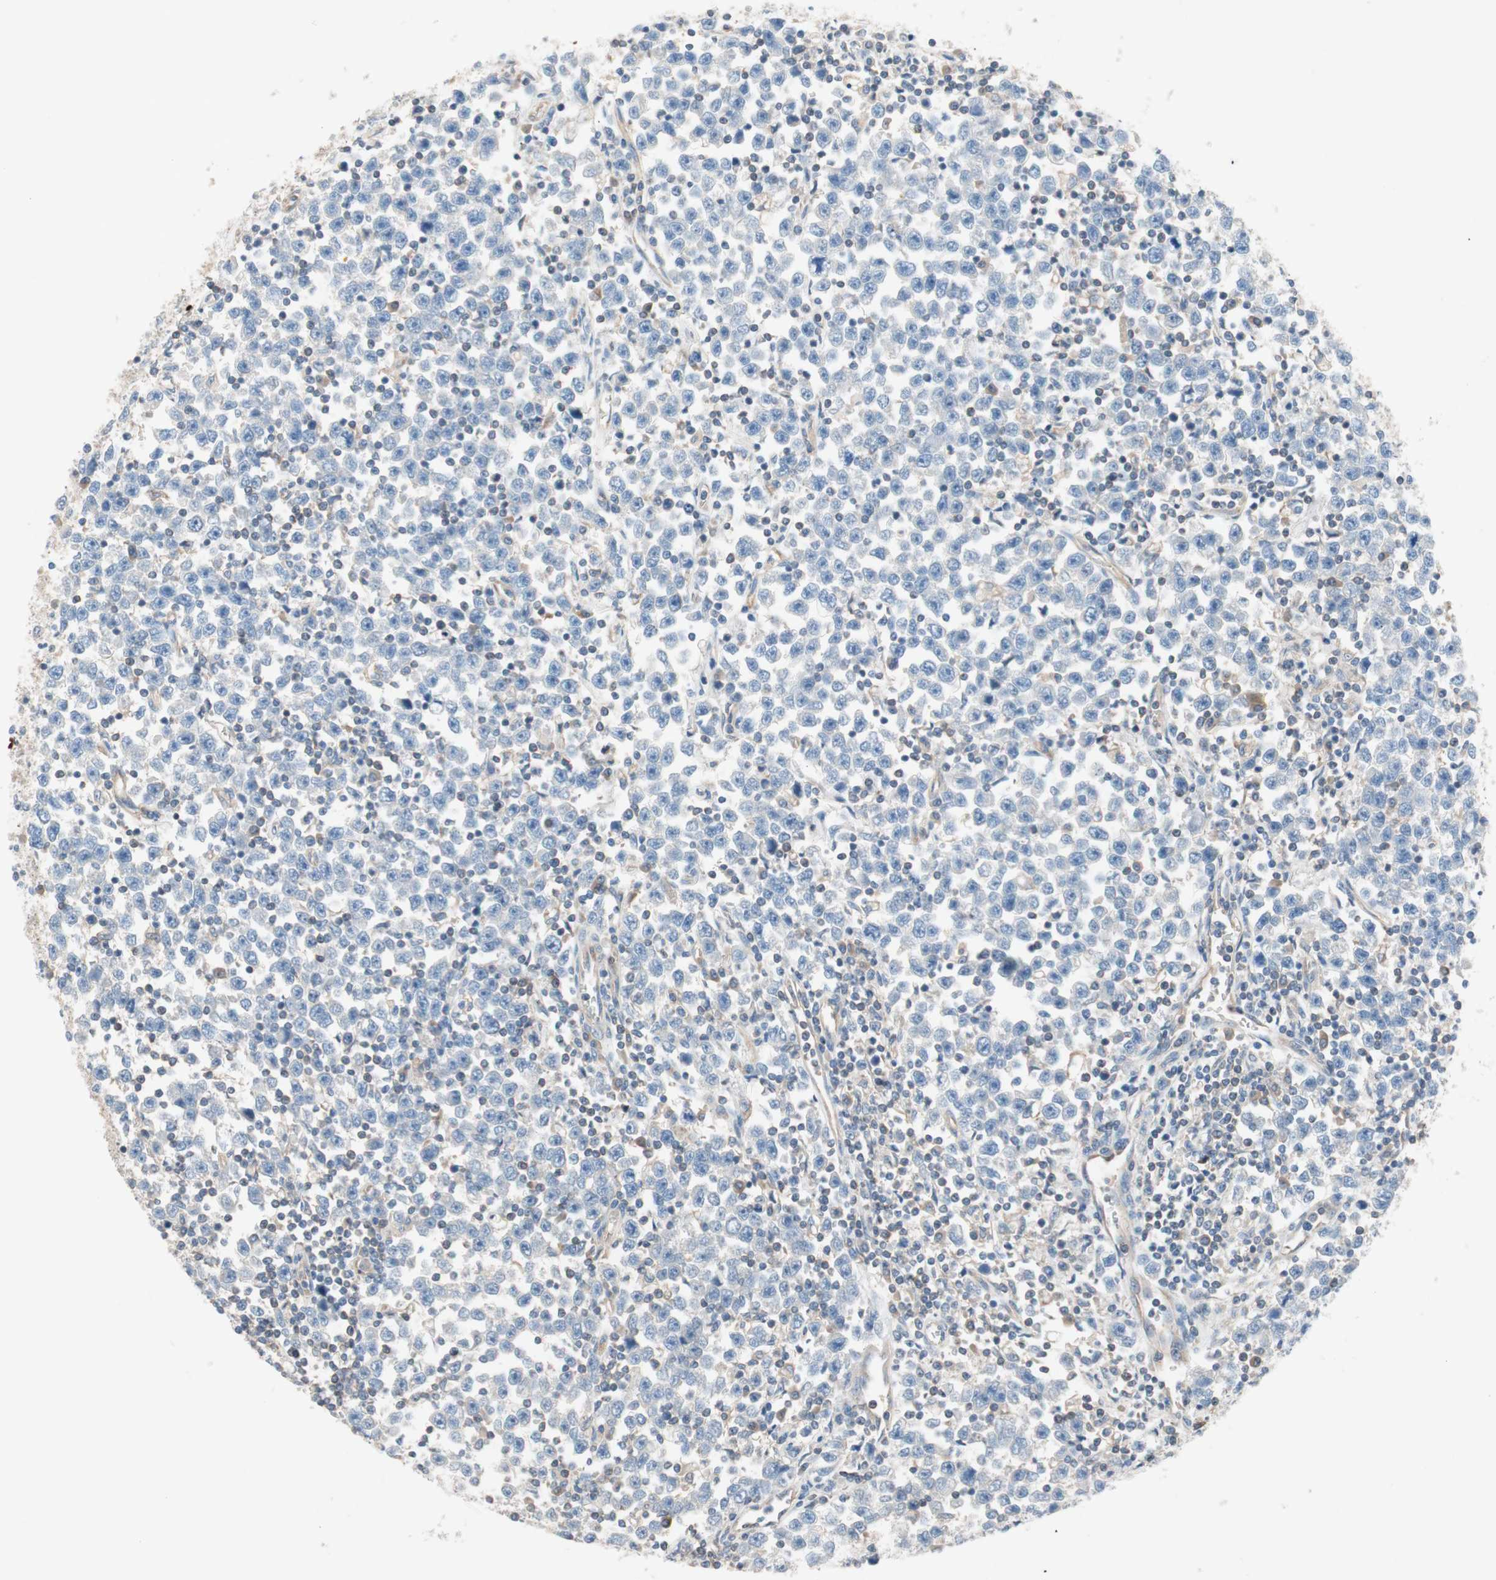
{"staining": {"intensity": "negative", "quantity": "none", "location": "none"}, "tissue": "testis cancer", "cell_type": "Tumor cells", "image_type": "cancer", "snomed": [{"axis": "morphology", "description": "Seminoma, NOS"}, {"axis": "topography", "description": "Testis"}], "caption": "DAB (3,3'-diaminobenzidine) immunohistochemical staining of human testis seminoma exhibits no significant staining in tumor cells.", "gene": "GLUL", "patient": {"sex": "male", "age": 43}}